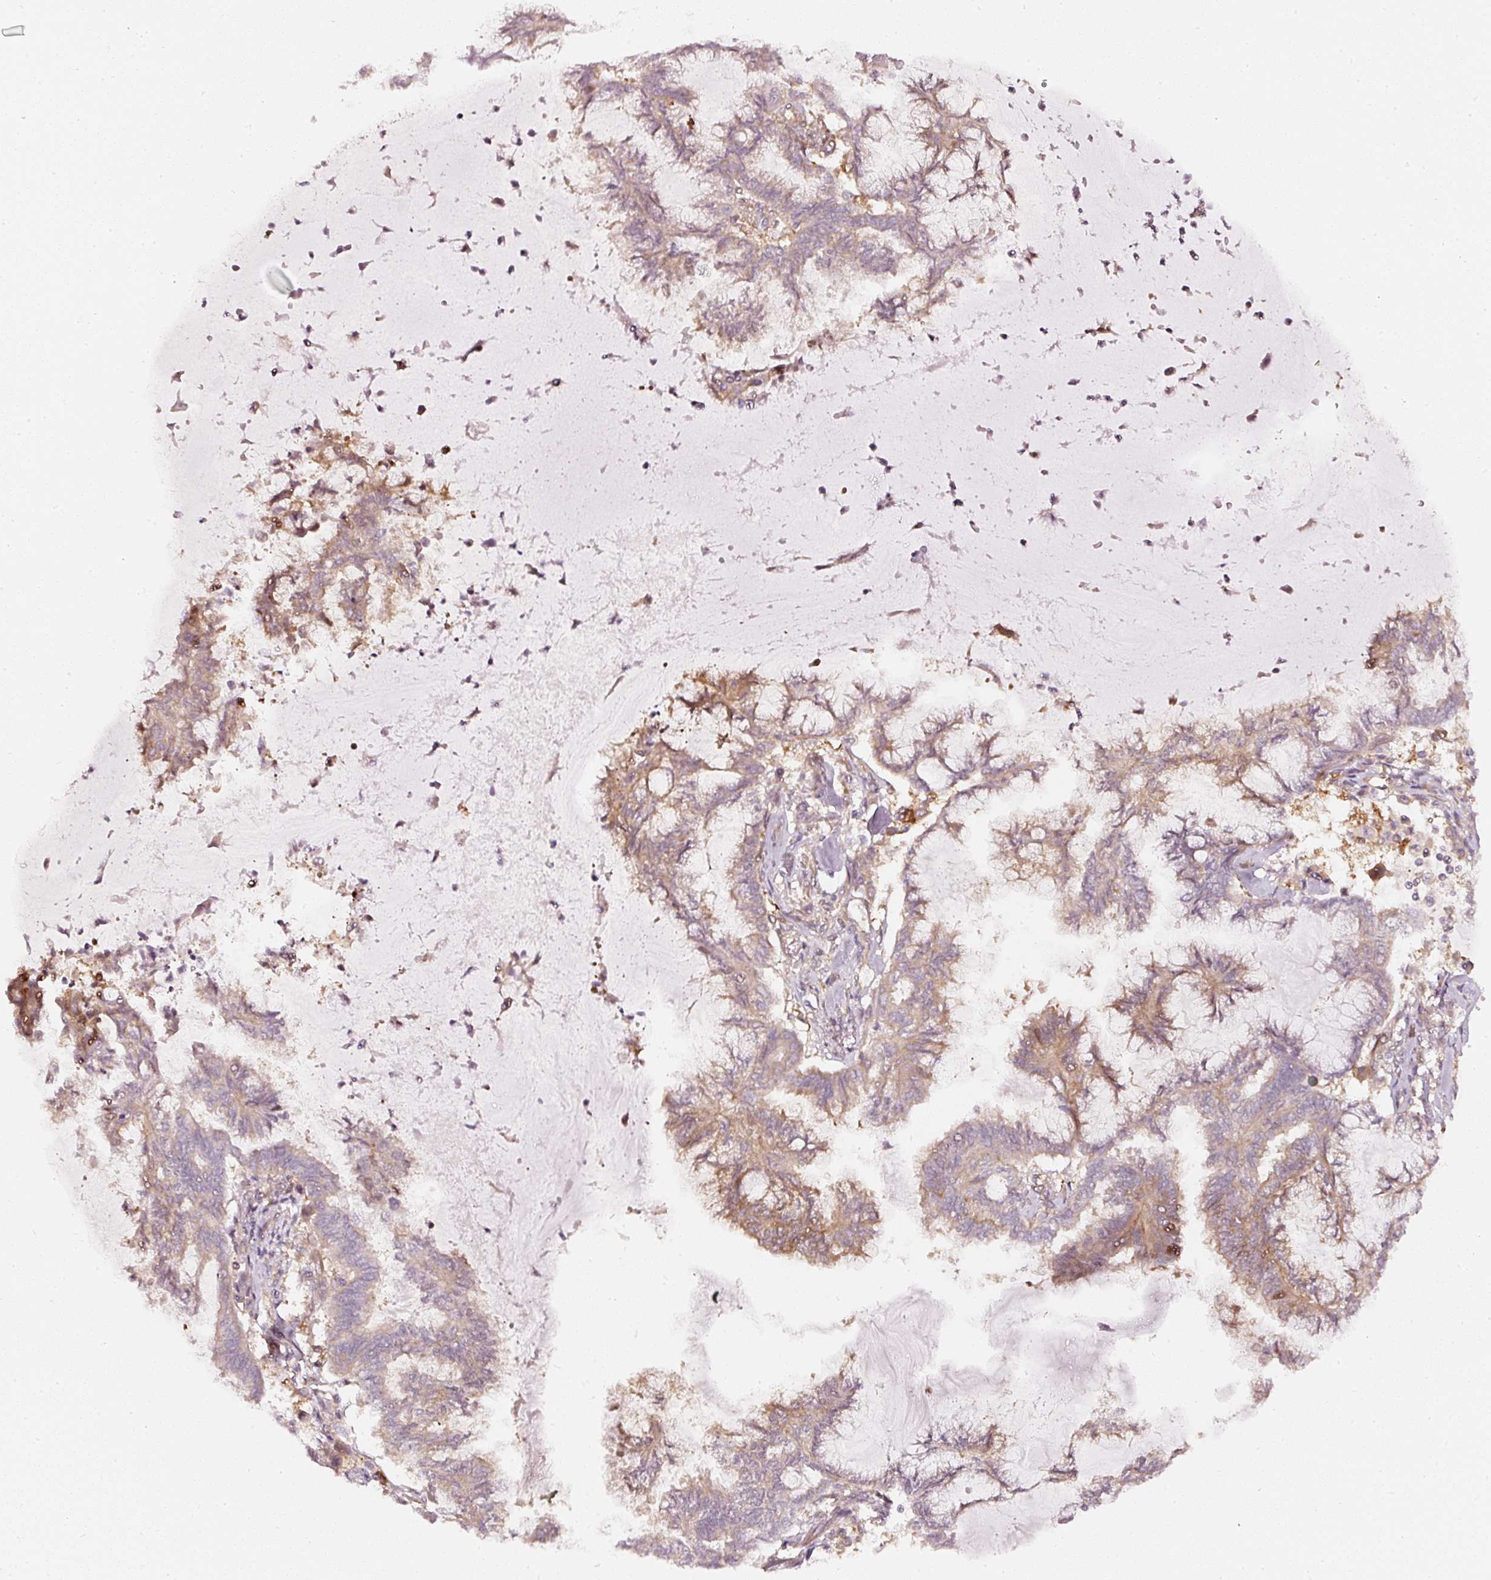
{"staining": {"intensity": "moderate", "quantity": ">75%", "location": "cytoplasmic/membranous"}, "tissue": "endometrial cancer", "cell_type": "Tumor cells", "image_type": "cancer", "snomed": [{"axis": "morphology", "description": "Adenocarcinoma, NOS"}, {"axis": "topography", "description": "Endometrium"}], "caption": "A brown stain shows moderate cytoplasmic/membranous positivity of a protein in human endometrial adenocarcinoma tumor cells.", "gene": "ASMTL", "patient": {"sex": "female", "age": 86}}